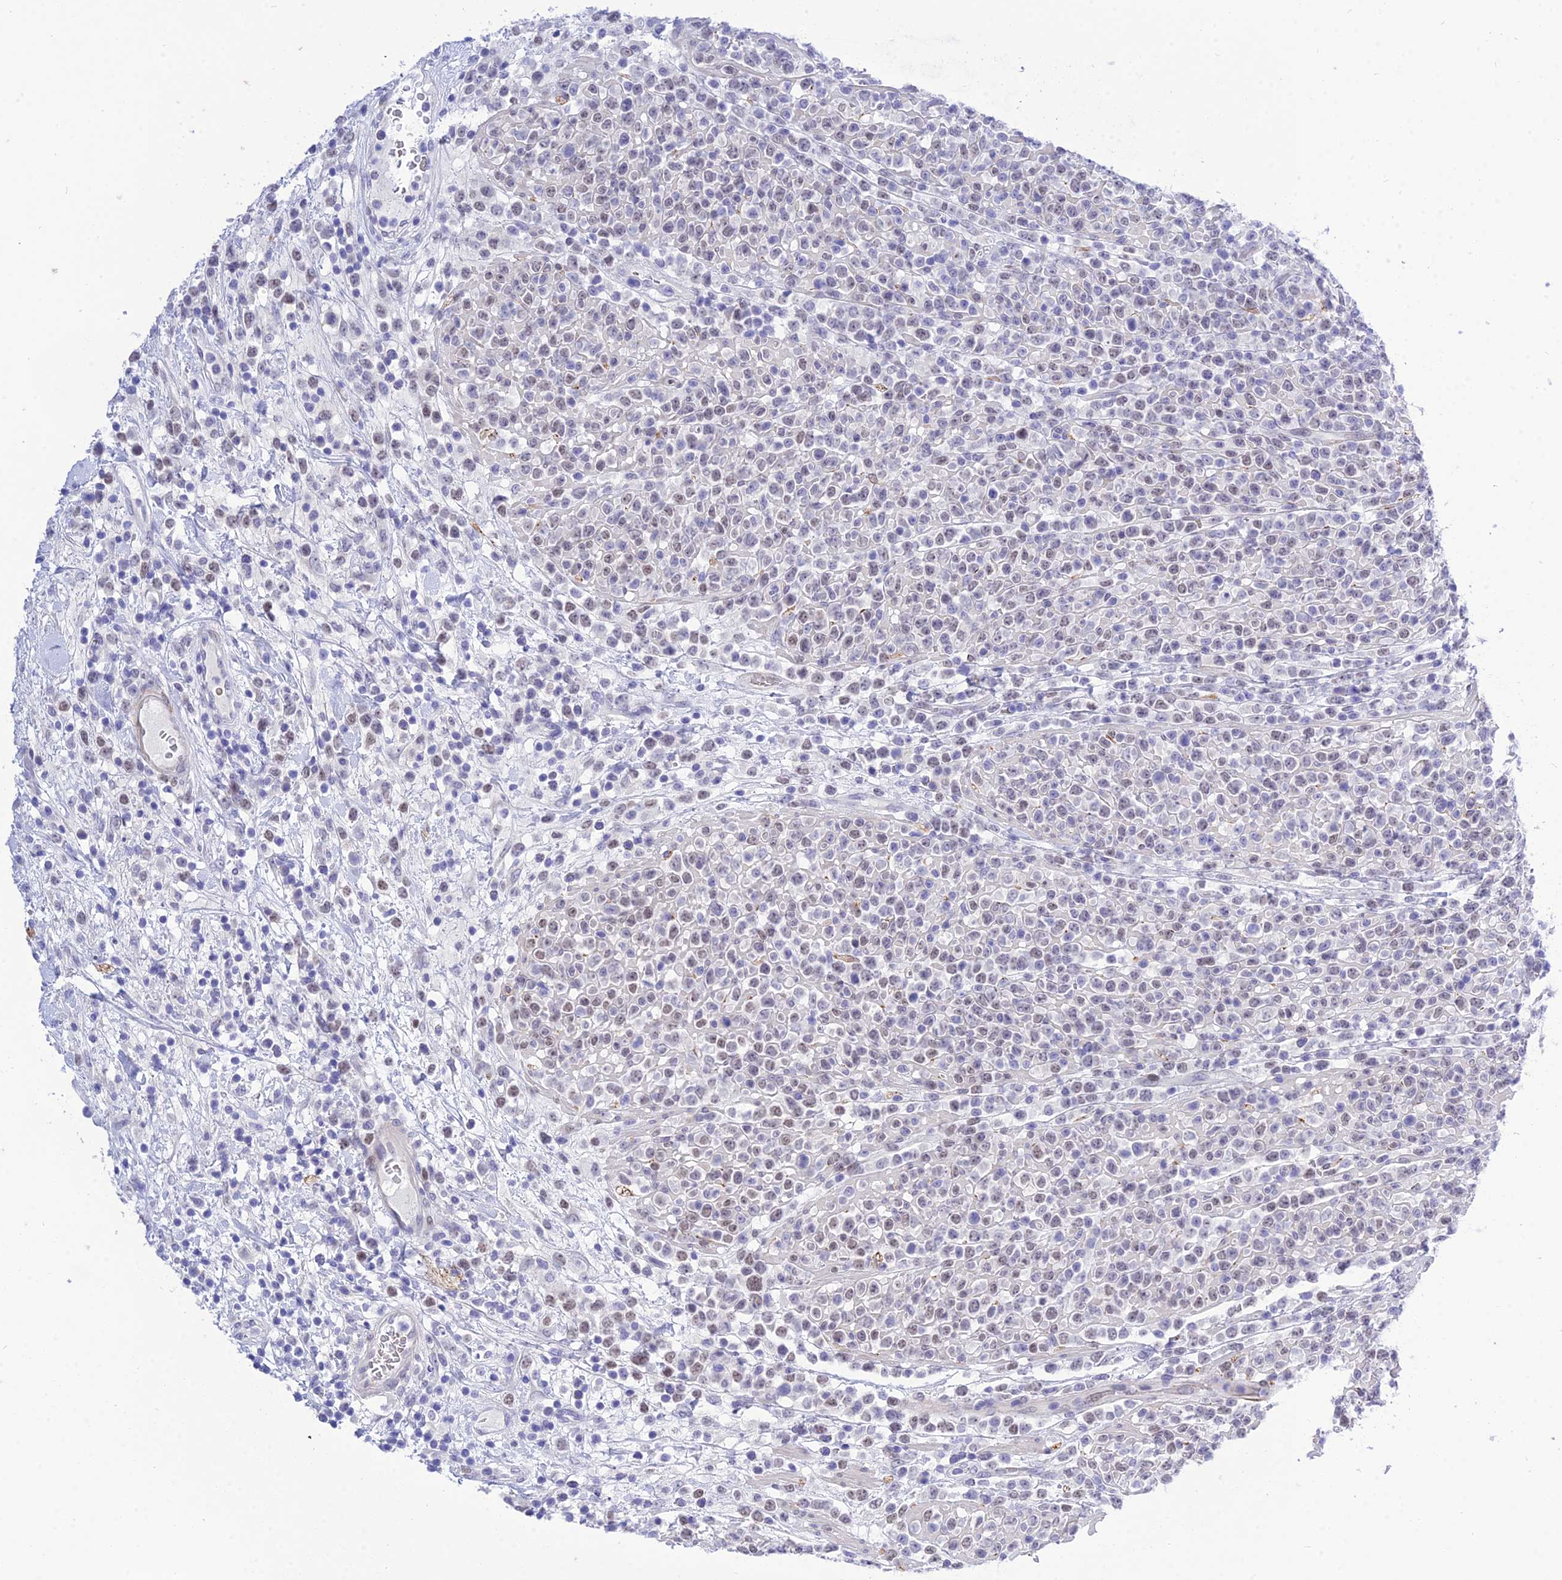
{"staining": {"intensity": "weak", "quantity": ">75%", "location": "nuclear"}, "tissue": "lymphoma", "cell_type": "Tumor cells", "image_type": "cancer", "snomed": [{"axis": "morphology", "description": "Malignant lymphoma, non-Hodgkin's type, High grade"}, {"axis": "topography", "description": "Colon"}], "caption": "Immunohistochemistry (IHC) (DAB) staining of human malignant lymphoma, non-Hodgkin's type (high-grade) demonstrates weak nuclear protein staining in about >75% of tumor cells. (brown staining indicates protein expression, while blue staining denotes nuclei).", "gene": "DEFB107A", "patient": {"sex": "female", "age": 53}}